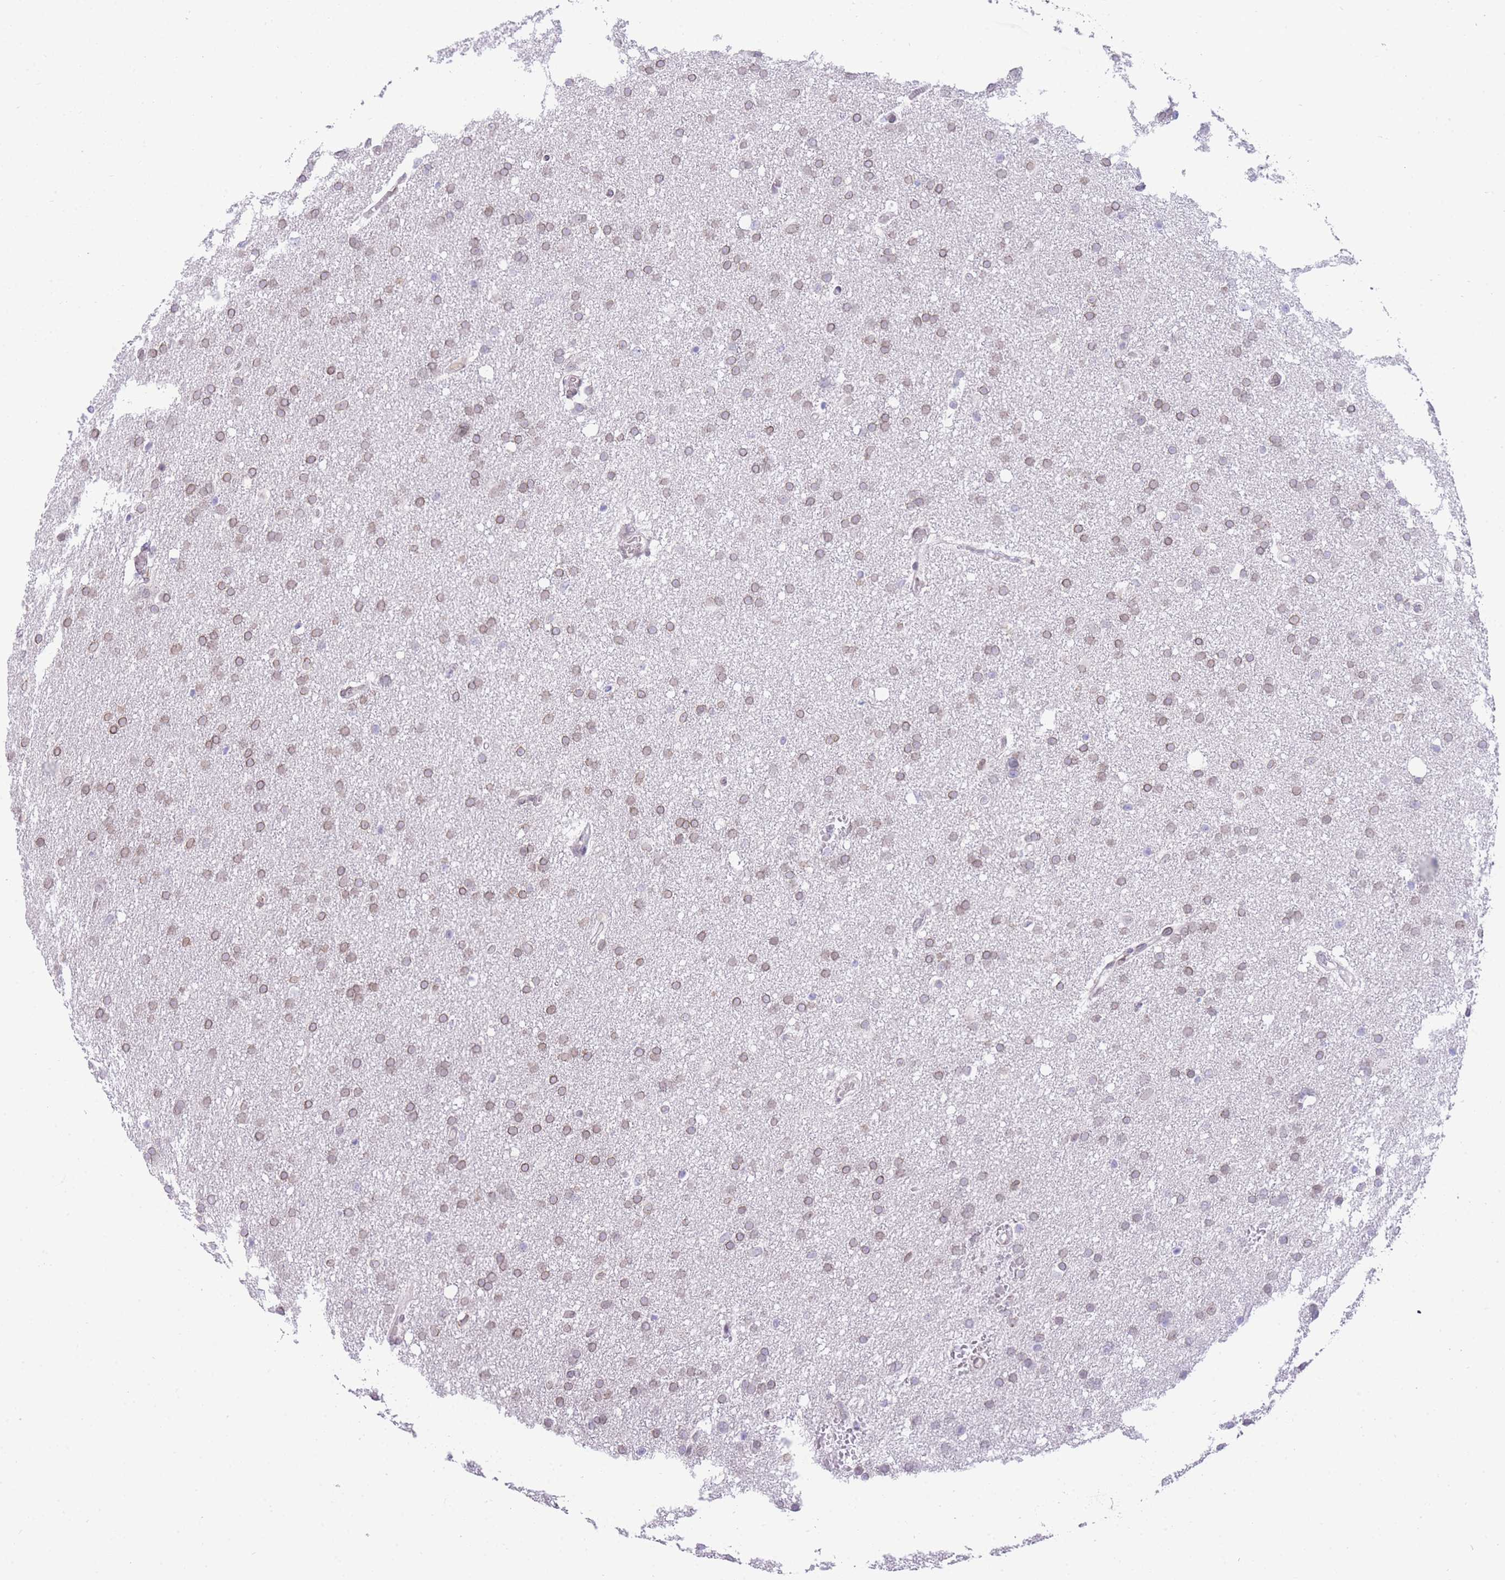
{"staining": {"intensity": "weak", "quantity": ">75%", "location": "nuclear"}, "tissue": "glioma", "cell_type": "Tumor cells", "image_type": "cancer", "snomed": [{"axis": "morphology", "description": "Glioma, malignant, High grade"}, {"axis": "topography", "description": "Cerebral cortex"}], "caption": "Immunohistochemical staining of human malignant glioma (high-grade) reveals weak nuclear protein positivity in approximately >75% of tumor cells.", "gene": "OR10AD1", "patient": {"sex": "female", "age": 36}}